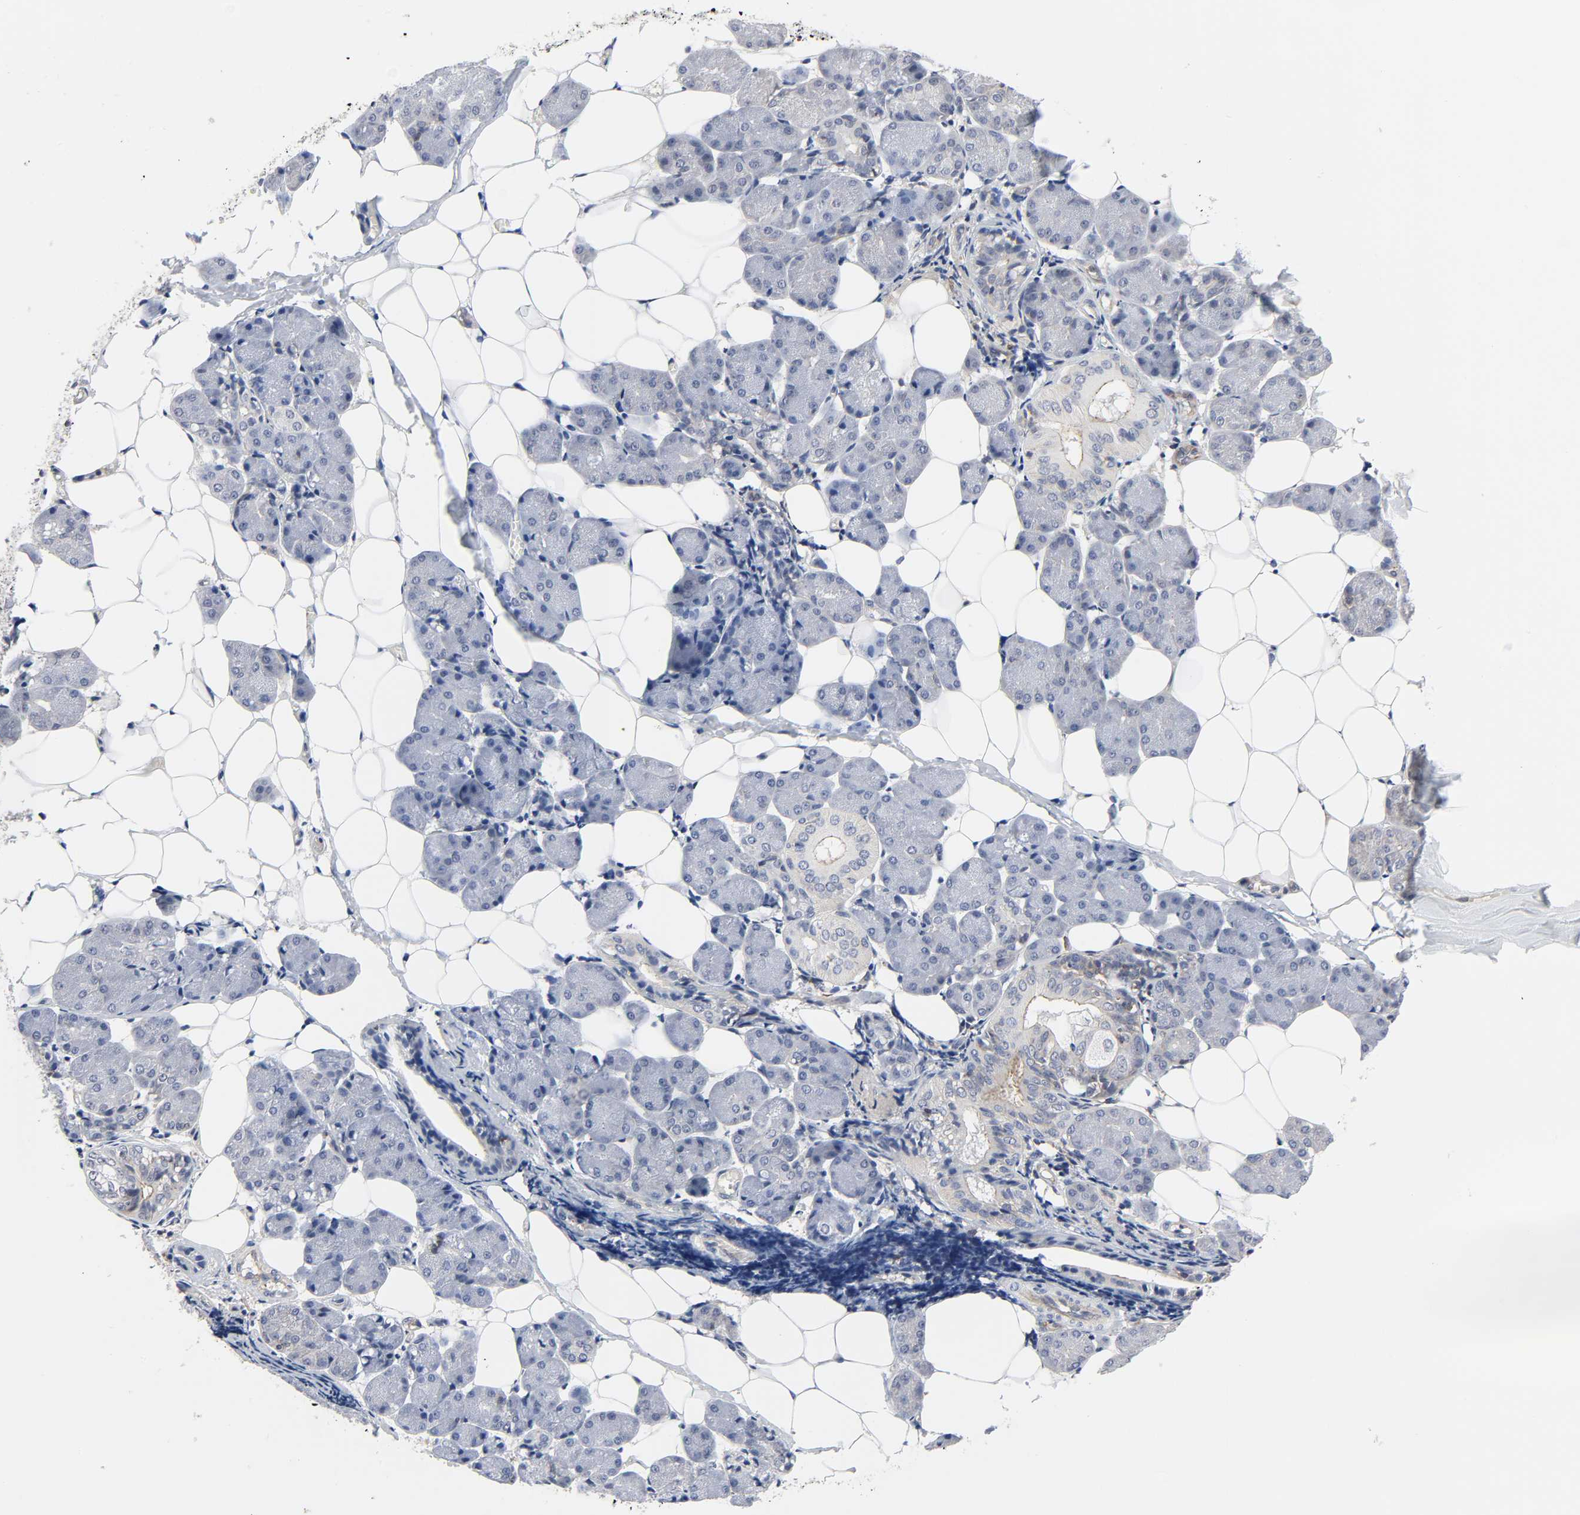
{"staining": {"intensity": "weak", "quantity": "25%-75%", "location": "cytoplasmic/membranous,nuclear"}, "tissue": "salivary gland", "cell_type": "Glandular cells", "image_type": "normal", "snomed": [{"axis": "morphology", "description": "Normal tissue, NOS"}, {"axis": "morphology", "description": "Adenoma, NOS"}, {"axis": "topography", "description": "Salivary gland"}], "caption": "Protein expression analysis of benign salivary gland reveals weak cytoplasmic/membranous,nuclear staining in approximately 25%-75% of glandular cells.", "gene": "DDX10", "patient": {"sex": "female", "age": 32}}